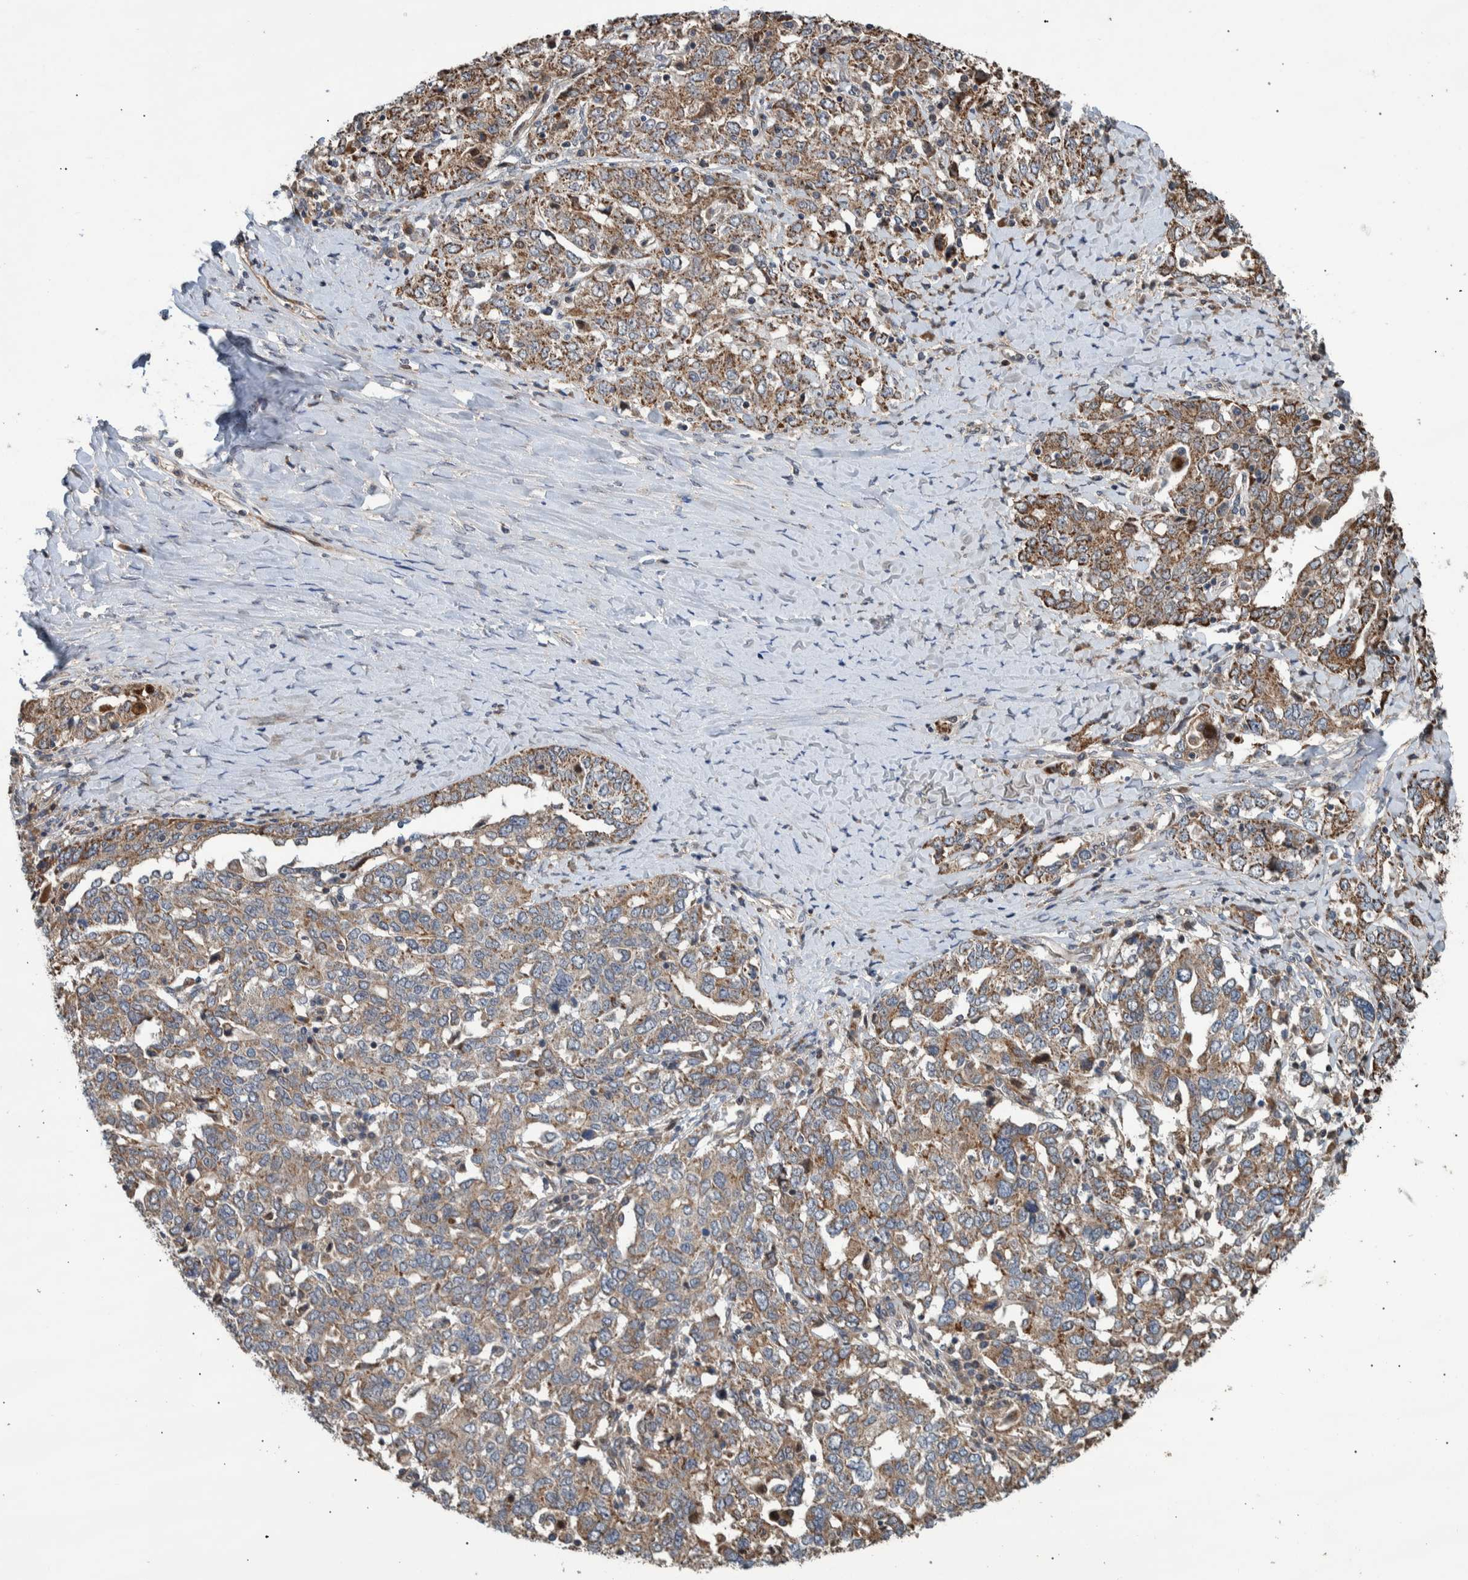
{"staining": {"intensity": "weak", "quantity": ">75%", "location": "cytoplasmic/membranous"}, "tissue": "ovarian cancer", "cell_type": "Tumor cells", "image_type": "cancer", "snomed": [{"axis": "morphology", "description": "Carcinoma, endometroid"}, {"axis": "topography", "description": "Ovary"}], "caption": "Weak cytoplasmic/membranous expression for a protein is present in about >75% of tumor cells of ovarian cancer (endometroid carcinoma) using IHC.", "gene": "B3GNTL1", "patient": {"sex": "female", "age": 62}}